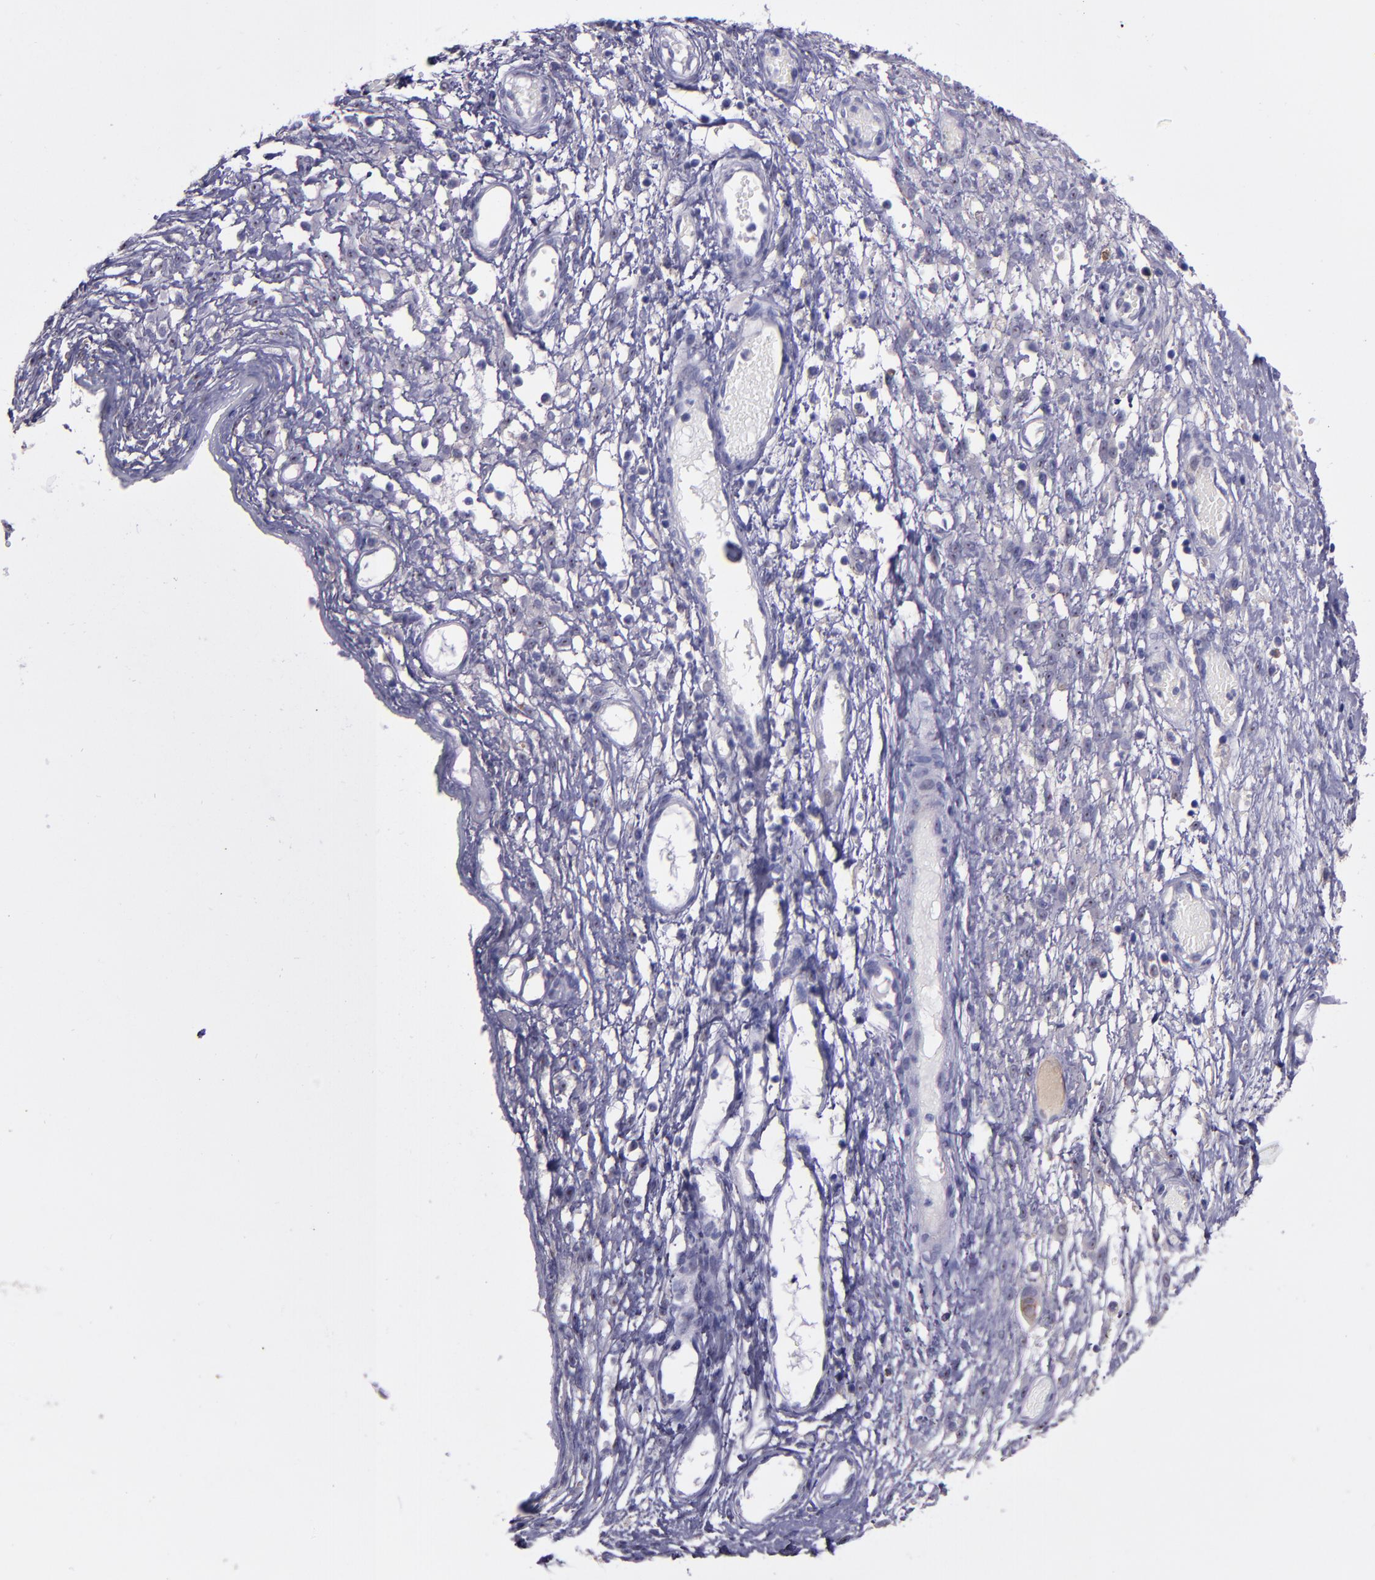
{"staining": {"intensity": "negative", "quantity": "none", "location": "none"}, "tissue": "ovarian cancer", "cell_type": "Tumor cells", "image_type": "cancer", "snomed": [{"axis": "morphology", "description": "Carcinoma, endometroid"}, {"axis": "topography", "description": "Ovary"}], "caption": "High power microscopy micrograph of an immunohistochemistry (IHC) micrograph of ovarian cancer, revealing no significant expression in tumor cells. The staining is performed using DAB (3,3'-diaminobenzidine) brown chromogen with nuclei counter-stained in using hematoxylin.", "gene": "PAPPA", "patient": {"sex": "female", "age": 42}}